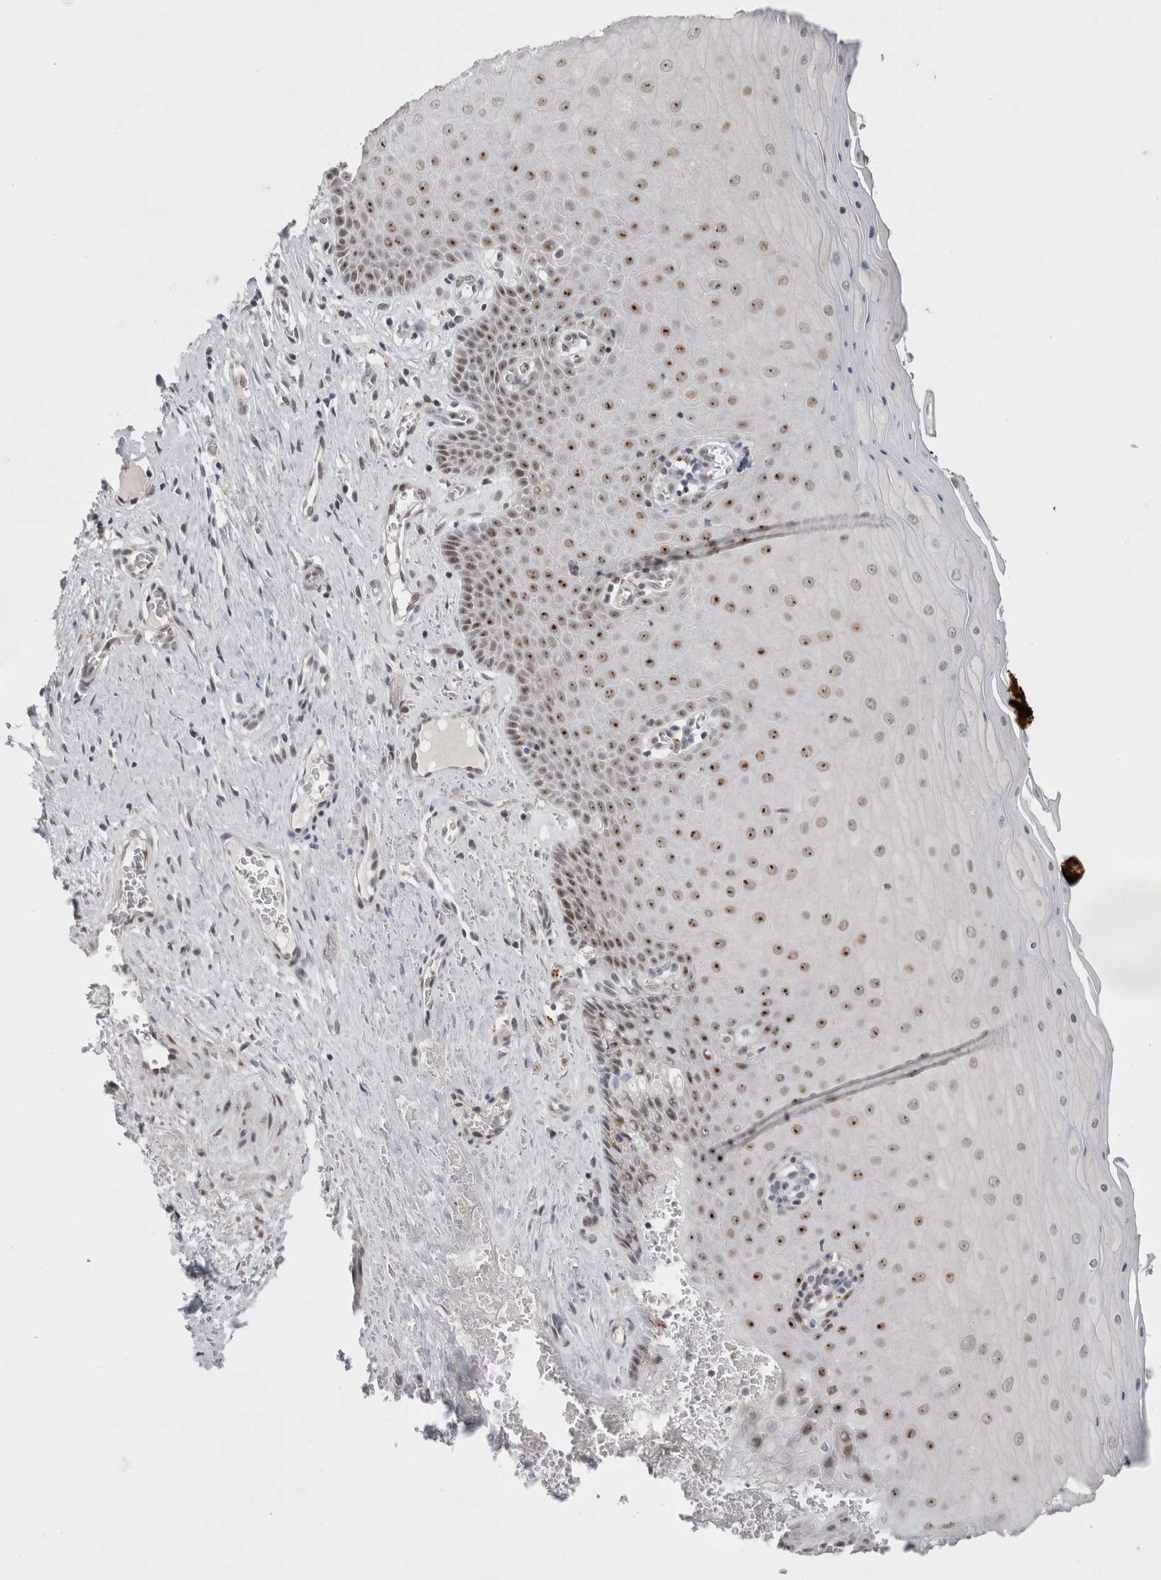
{"staining": {"intensity": "moderate", "quantity": "25%-75%", "location": "nuclear"}, "tissue": "cervix", "cell_type": "Glandular cells", "image_type": "normal", "snomed": [{"axis": "morphology", "description": "Normal tissue, NOS"}, {"axis": "topography", "description": "Cervix"}], "caption": "Immunohistochemistry of normal human cervix displays medium levels of moderate nuclear staining in approximately 25%-75% of glandular cells.", "gene": "SENP6", "patient": {"sex": "female", "age": 55}}